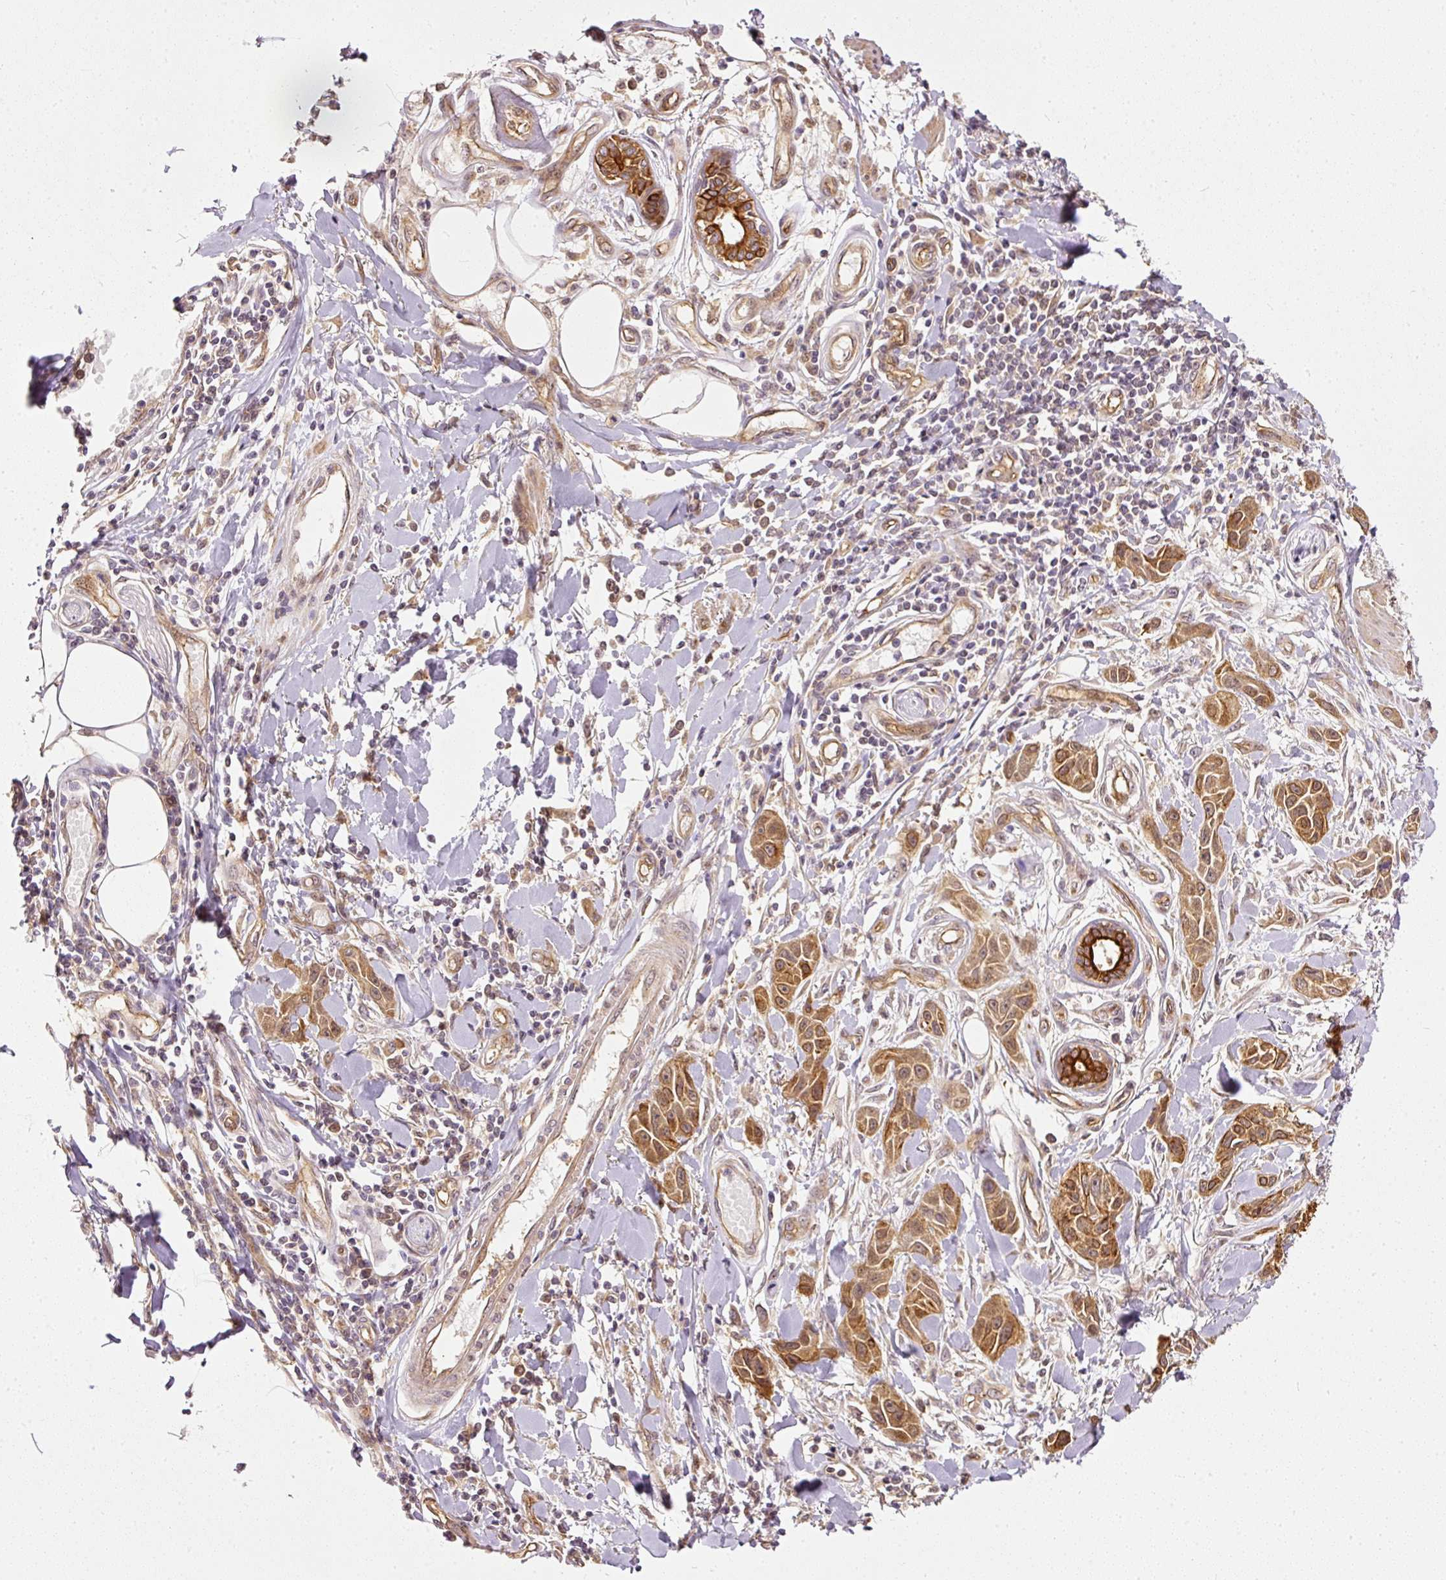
{"staining": {"intensity": "strong", "quantity": ">75%", "location": "cytoplasmic/membranous"}, "tissue": "skin cancer", "cell_type": "Tumor cells", "image_type": "cancer", "snomed": [{"axis": "morphology", "description": "Squamous cell carcinoma, NOS"}, {"axis": "topography", "description": "Skin"}], "caption": "Tumor cells demonstrate strong cytoplasmic/membranous positivity in about >75% of cells in squamous cell carcinoma (skin).", "gene": "MIF4GD", "patient": {"sex": "female", "age": 69}}